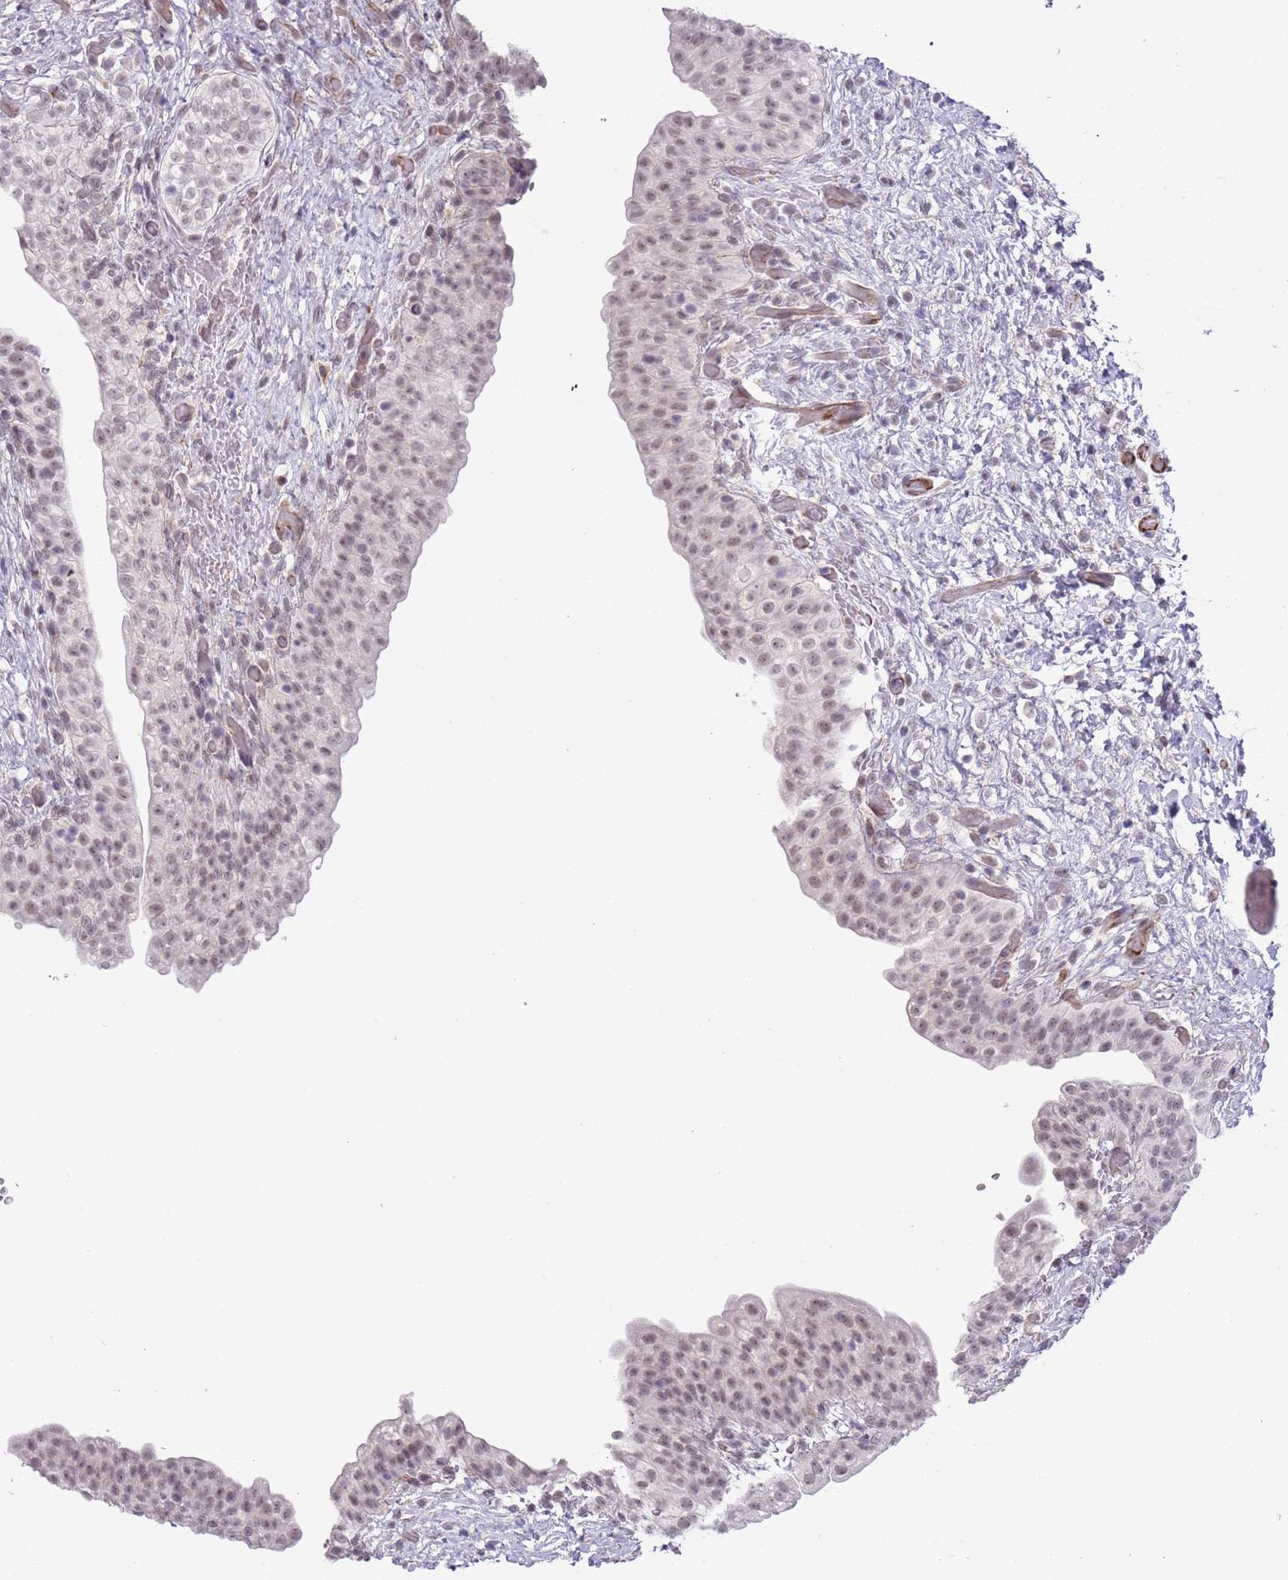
{"staining": {"intensity": "weak", "quantity": "25%-75%", "location": "nuclear"}, "tissue": "urinary bladder", "cell_type": "Urothelial cells", "image_type": "normal", "snomed": [{"axis": "morphology", "description": "Normal tissue, NOS"}, {"axis": "topography", "description": "Urinary bladder"}], "caption": "Normal urinary bladder exhibits weak nuclear expression in approximately 25%-75% of urothelial cells, visualized by immunohistochemistry. (Stains: DAB (3,3'-diaminobenzidine) in brown, nuclei in blue, Microscopy: brightfield microscopy at high magnification).", "gene": "ENSG00000271254", "patient": {"sex": "male", "age": 69}}